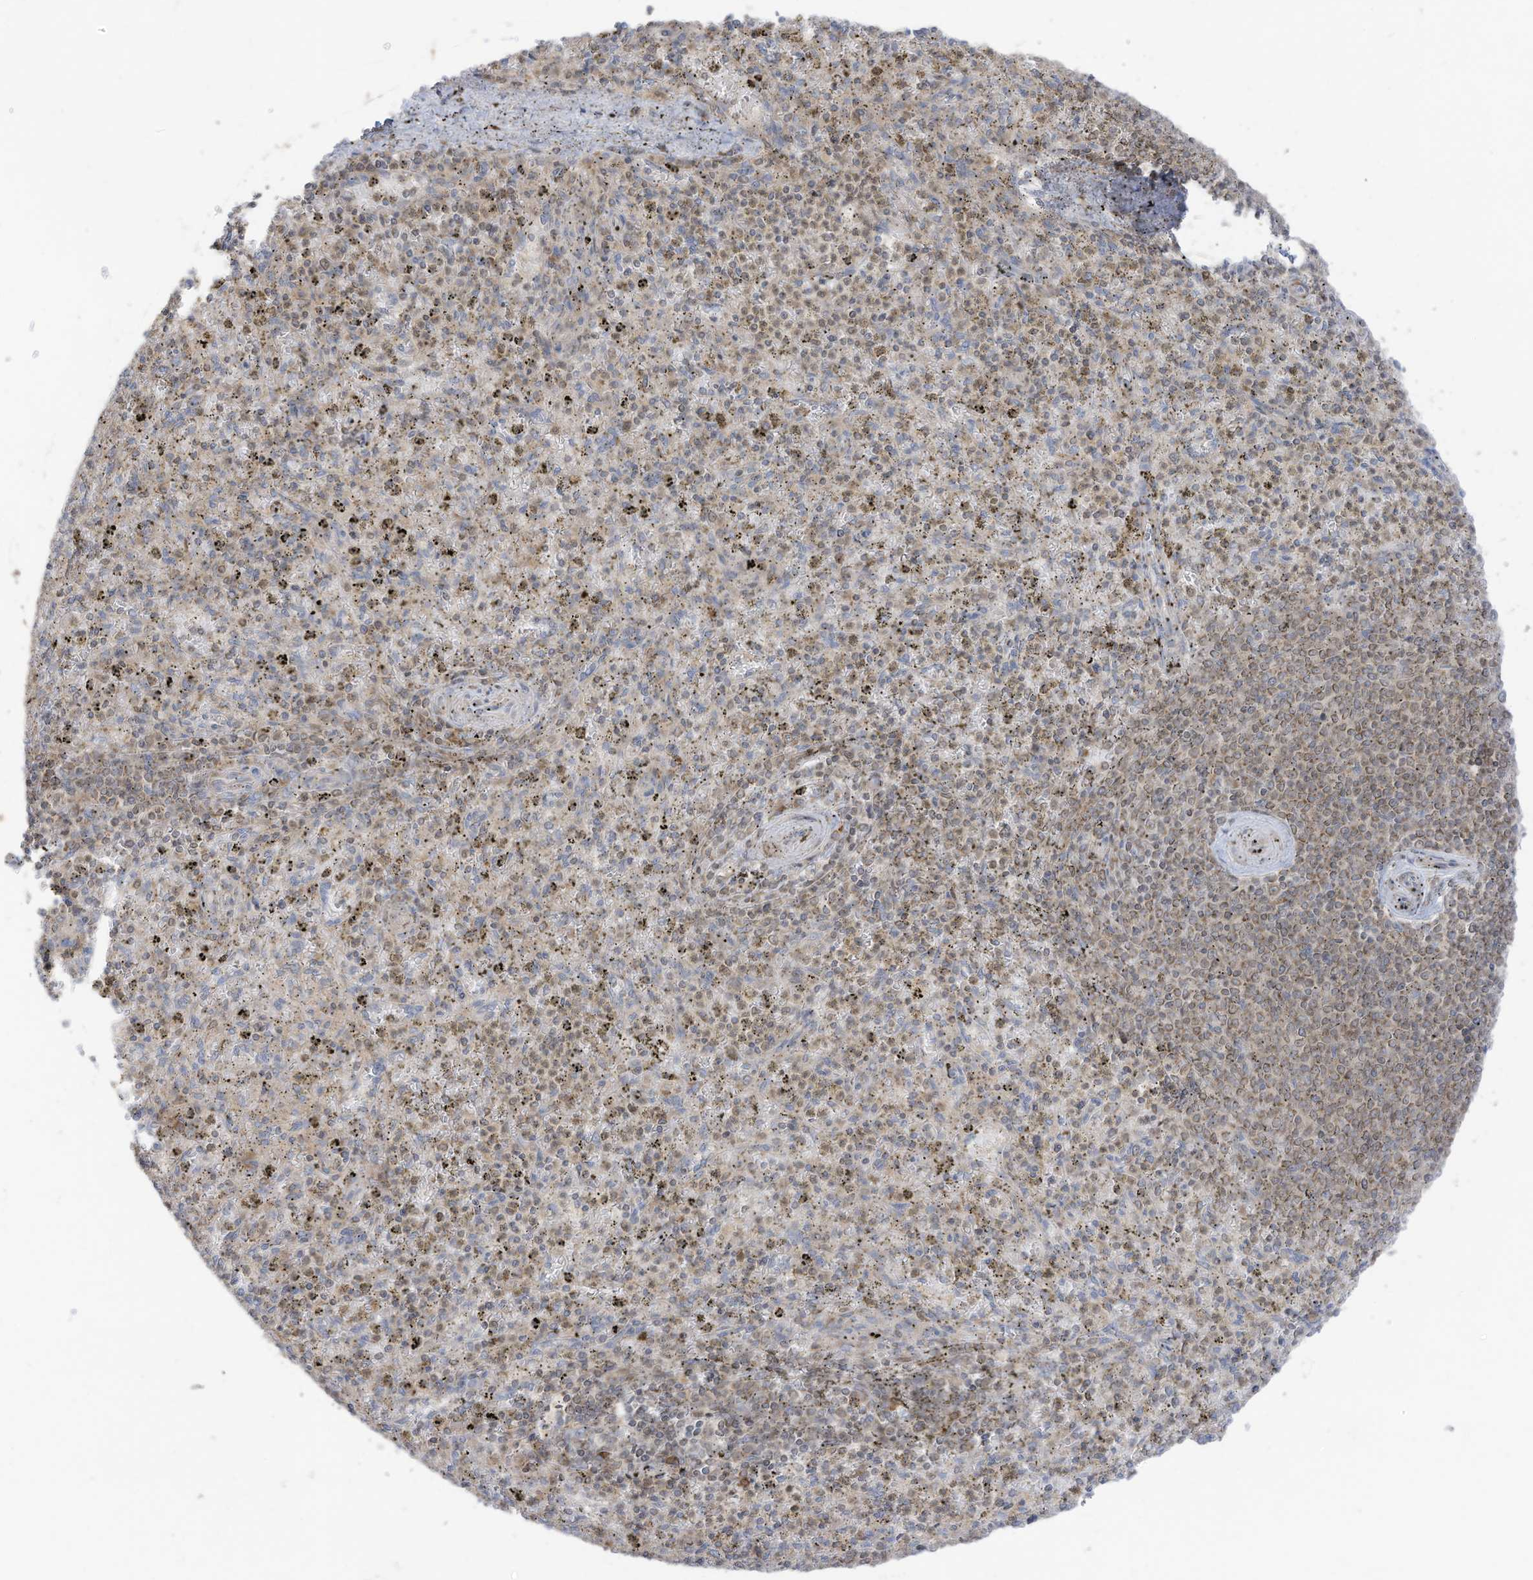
{"staining": {"intensity": "weak", "quantity": "25%-75%", "location": "cytoplasmic/membranous"}, "tissue": "spleen", "cell_type": "Cells in red pulp", "image_type": "normal", "snomed": [{"axis": "morphology", "description": "Normal tissue, NOS"}, {"axis": "topography", "description": "Spleen"}], "caption": "Immunohistochemical staining of benign spleen demonstrates weak cytoplasmic/membranous protein expression in about 25%-75% of cells in red pulp. The staining was performed using DAB (3,3'-diaminobenzidine), with brown indicating positive protein expression. Nuclei are stained blue with hematoxylin.", "gene": "CGAS", "patient": {"sex": "male", "age": 72}}